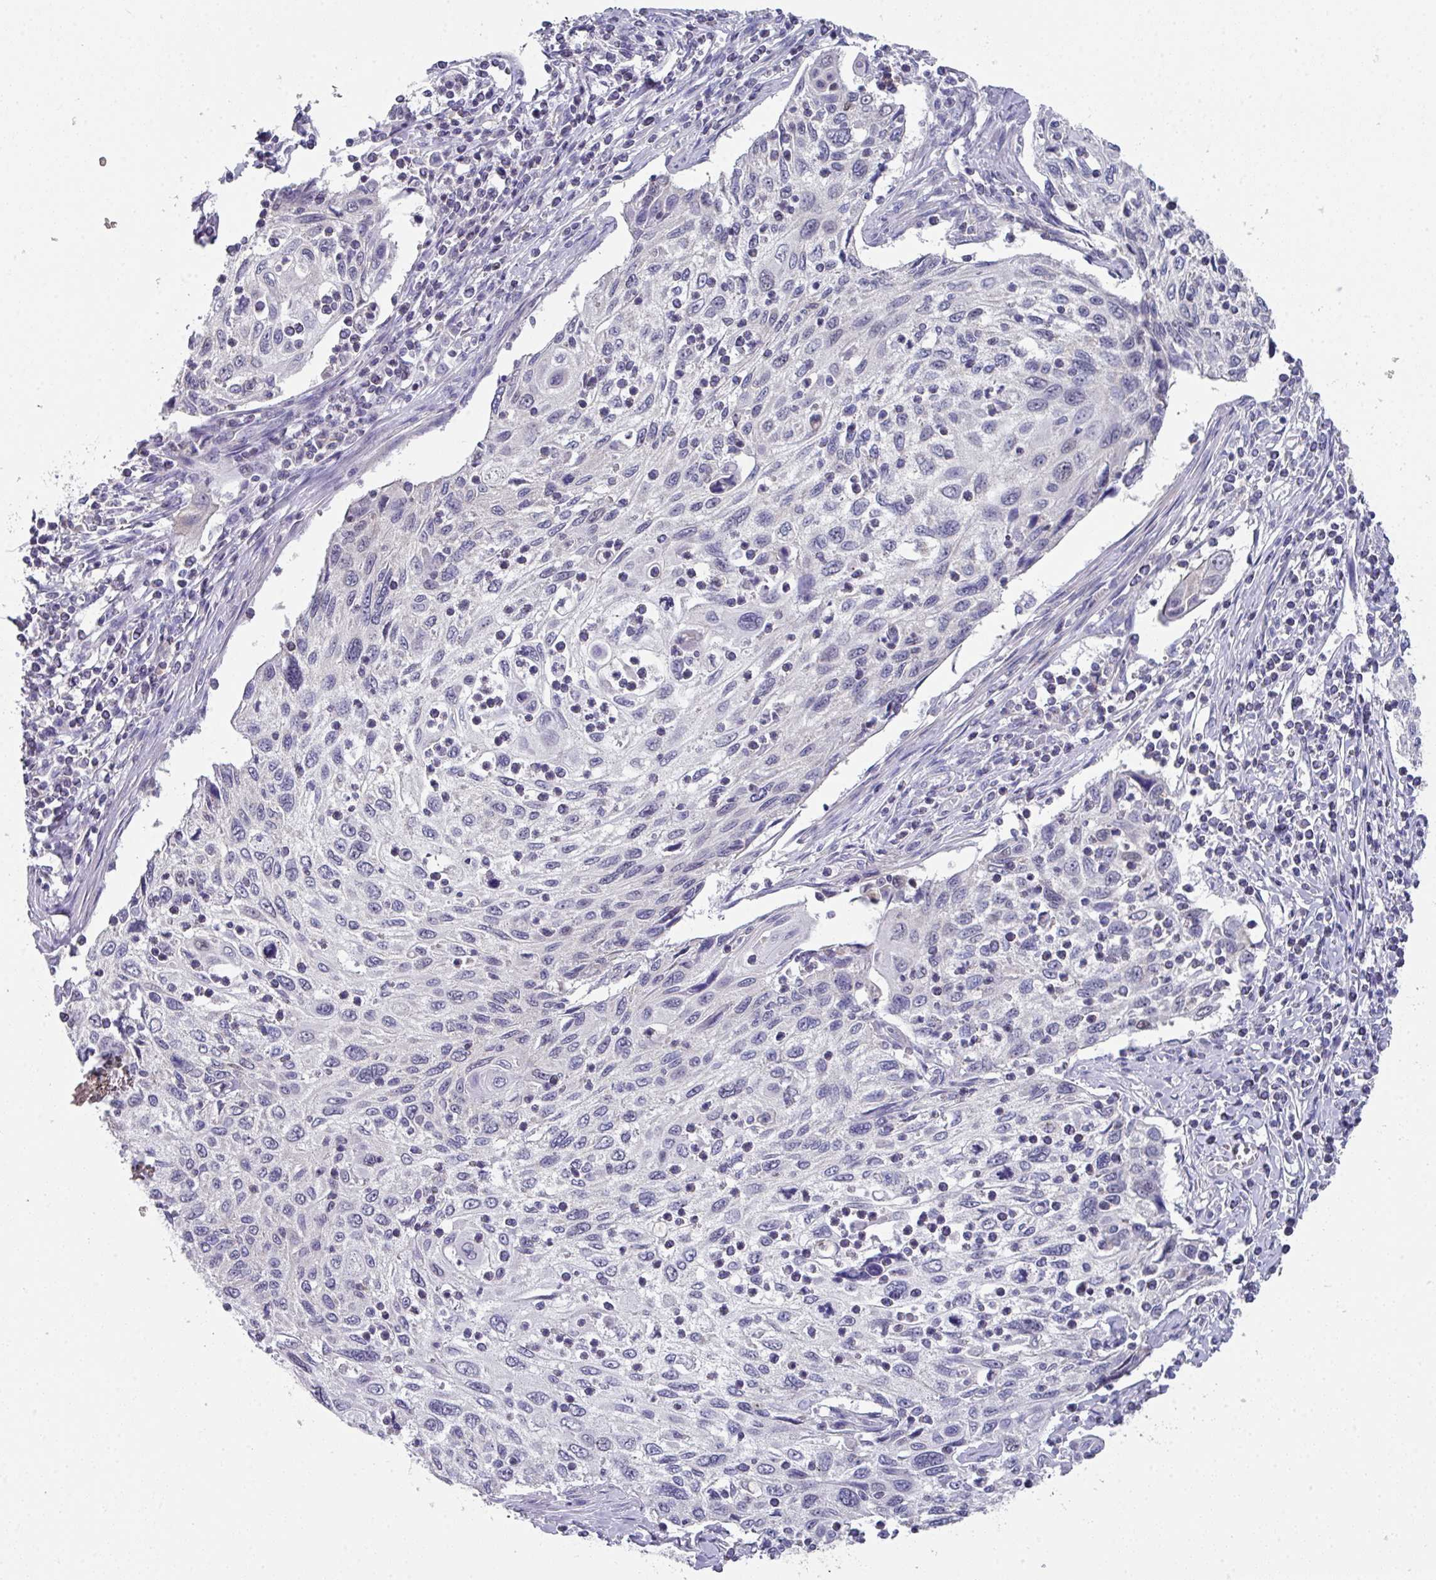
{"staining": {"intensity": "negative", "quantity": "none", "location": "none"}, "tissue": "cervical cancer", "cell_type": "Tumor cells", "image_type": "cancer", "snomed": [{"axis": "morphology", "description": "Squamous cell carcinoma, NOS"}, {"axis": "topography", "description": "Cervix"}], "caption": "High magnification brightfield microscopy of cervical cancer stained with DAB (brown) and counterstained with hematoxylin (blue): tumor cells show no significant staining.", "gene": "DCAF12L2", "patient": {"sex": "female", "age": 70}}